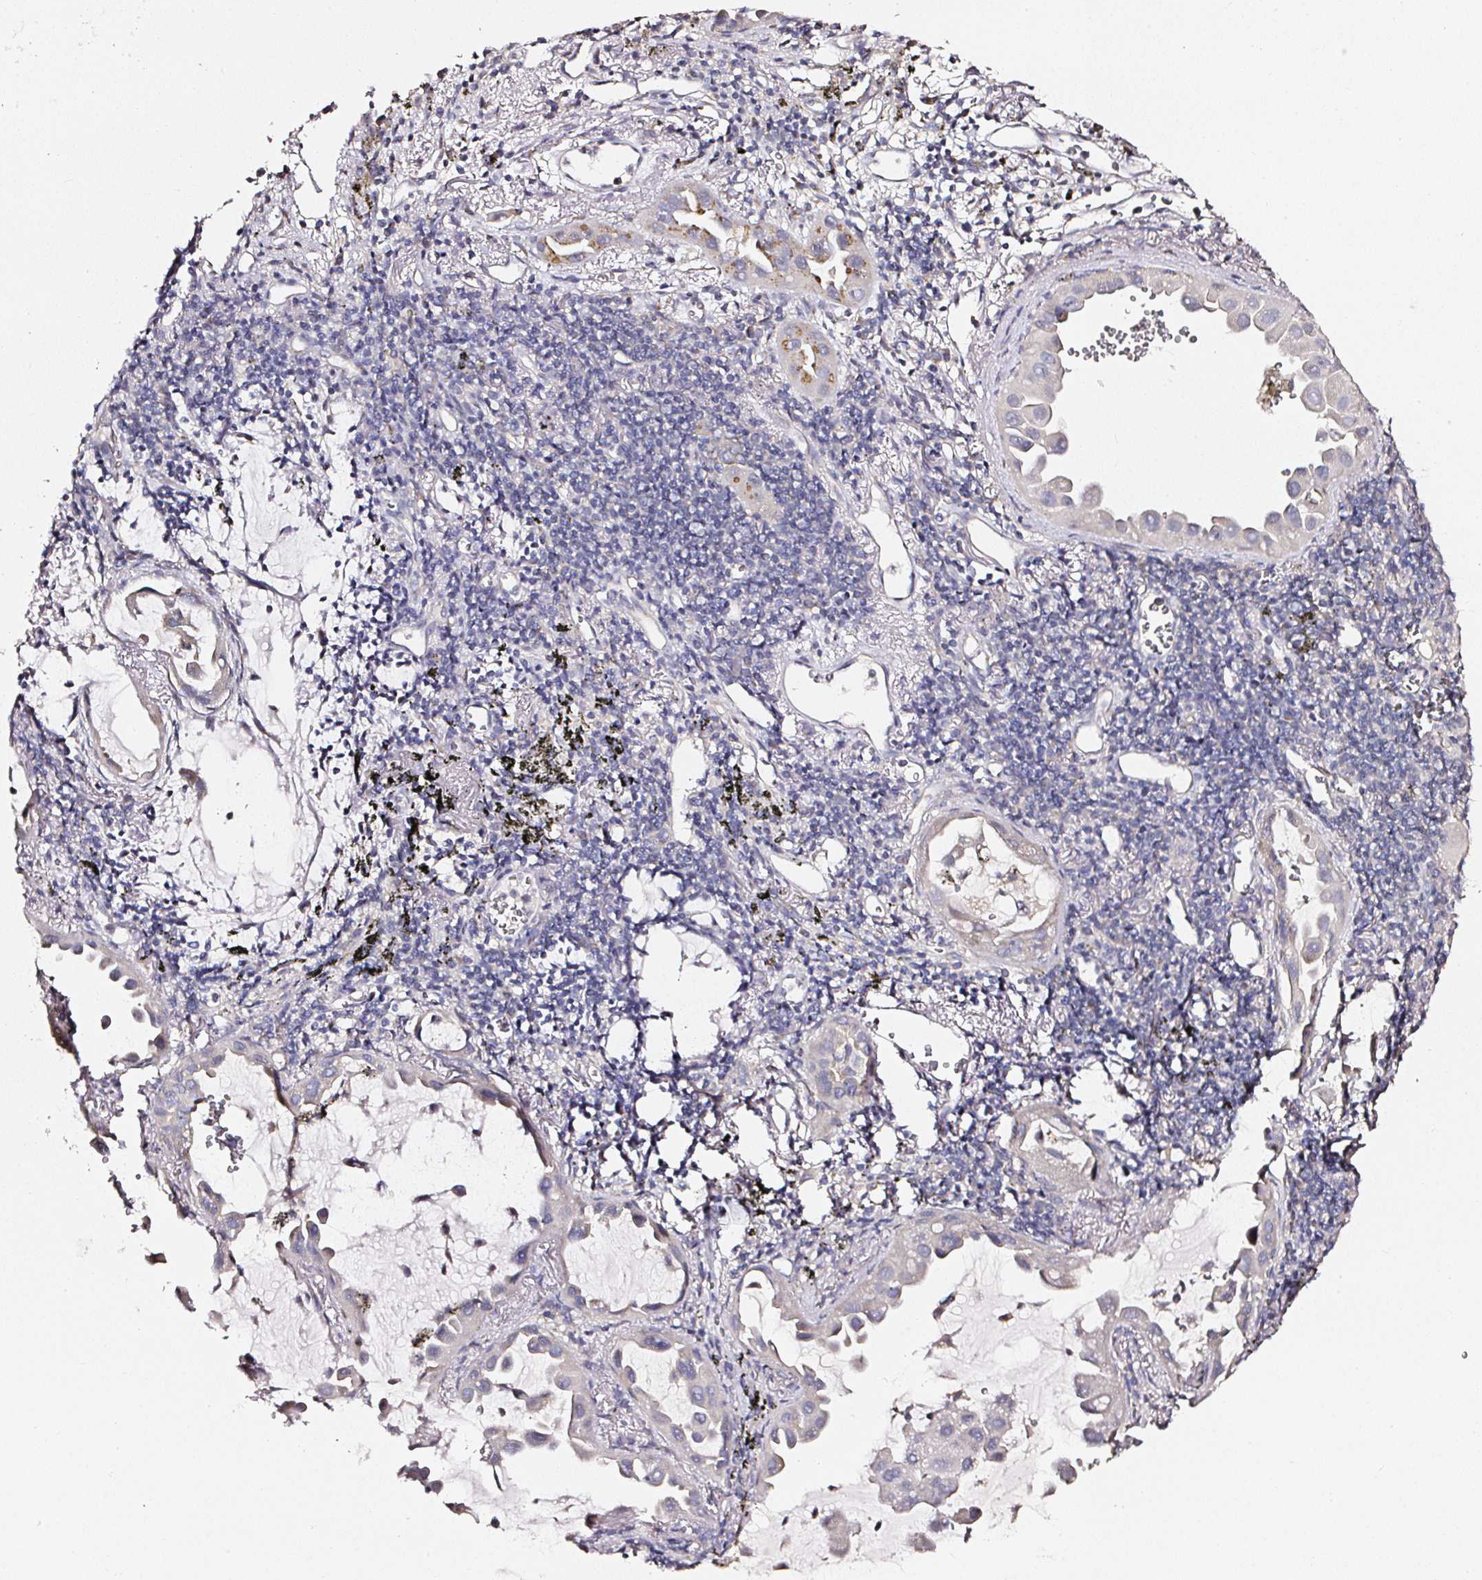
{"staining": {"intensity": "moderate", "quantity": "<25%", "location": "cytoplasmic/membranous"}, "tissue": "lung cancer", "cell_type": "Tumor cells", "image_type": "cancer", "snomed": [{"axis": "morphology", "description": "Adenocarcinoma, NOS"}, {"axis": "topography", "description": "Lung"}], "caption": "High-power microscopy captured an IHC micrograph of lung cancer (adenocarcinoma), revealing moderate cytoplasmic/membranous expression in approximately <25% of tumor cells.", "gene": "NTRK1", "patient": {"sex": "male", "age": 68}}